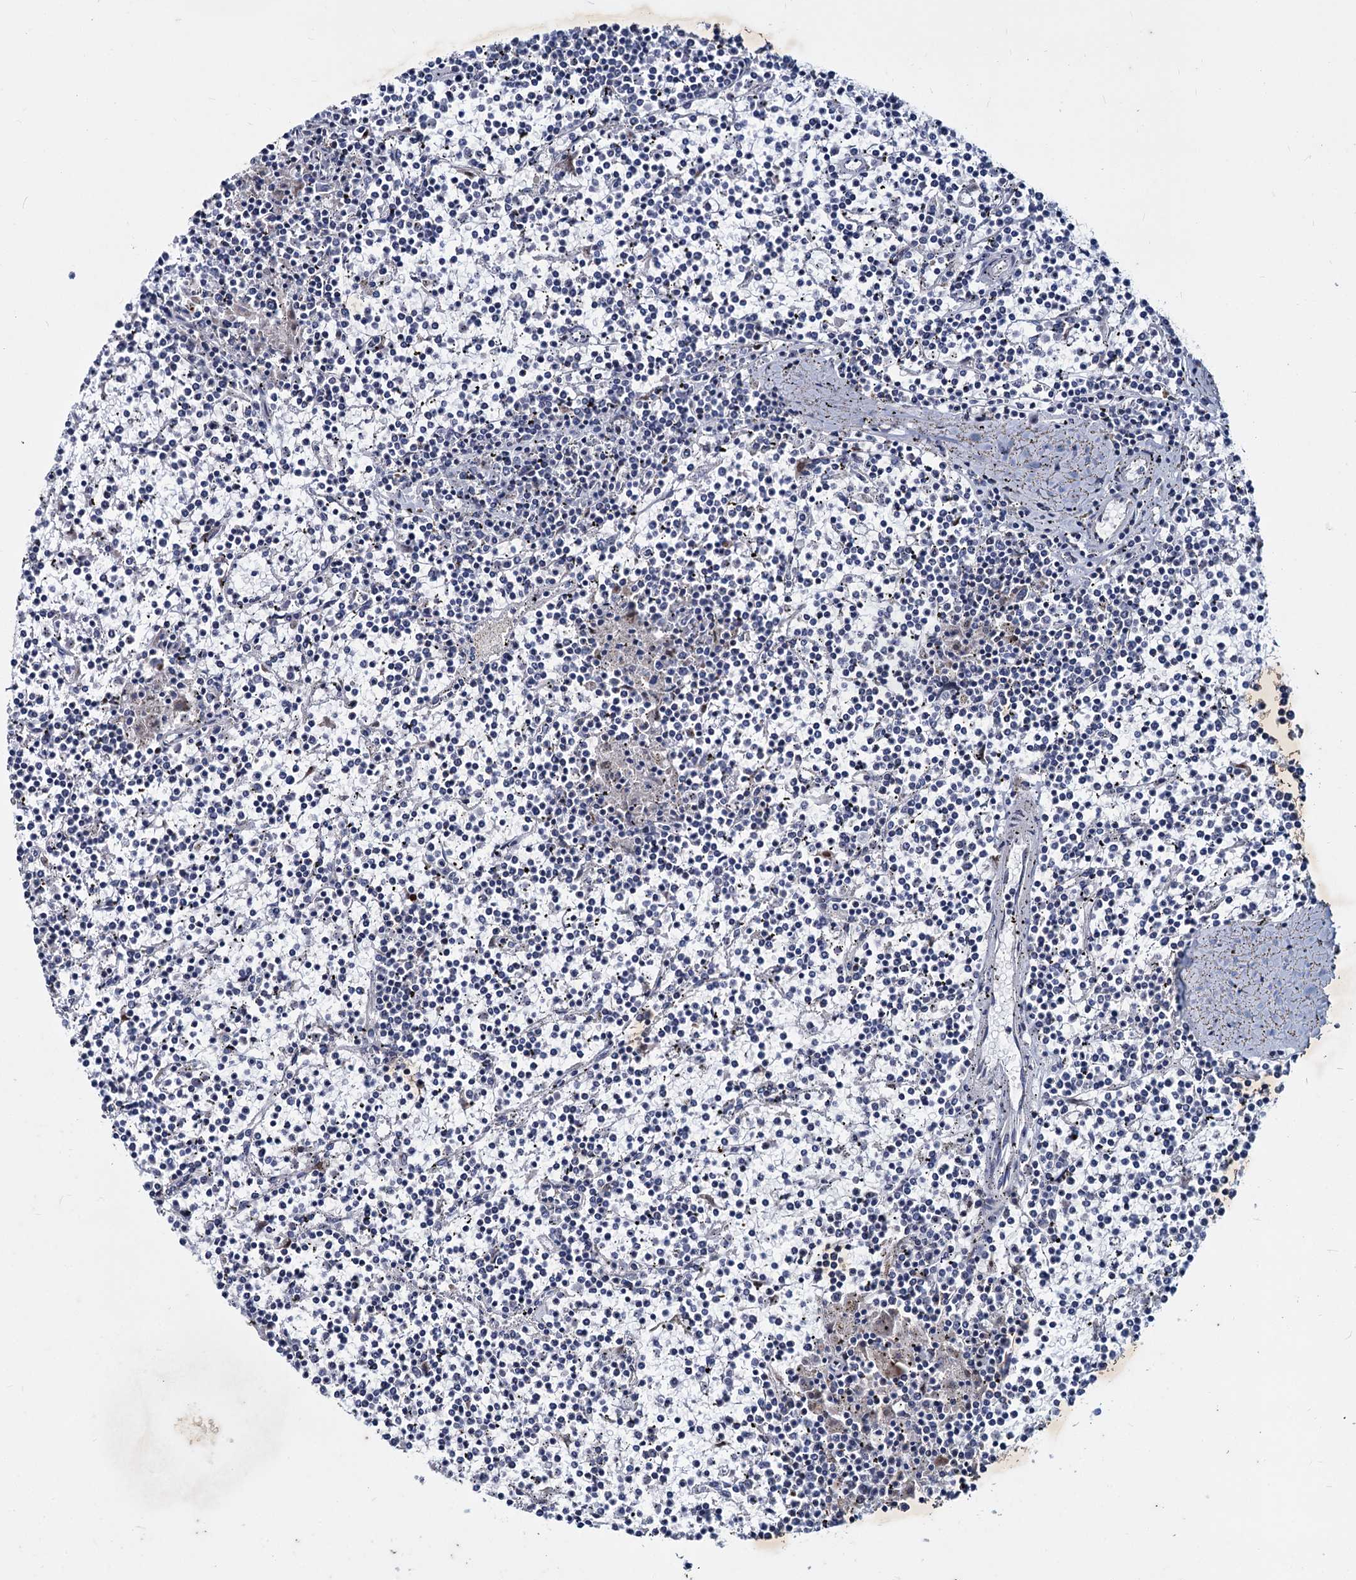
{"staining": {"intensity": "negative", "quantity": "none", "location": "none"}, "tissue": "lymphoma", "cell_type": "Tumor cells", "image_type": "cancer", "snomed": [{"axis": "morphology", "description": "Malignant lymphoma, non-Hodgkin's type, Low grade"}, {"axis": "topography", "description": "Spleen"}], "caption": "The image reveals no significant staining in tumor cells of lymphoma.", "gene": "AGBL4", "patient": {"sex": "female", "age": 19}}